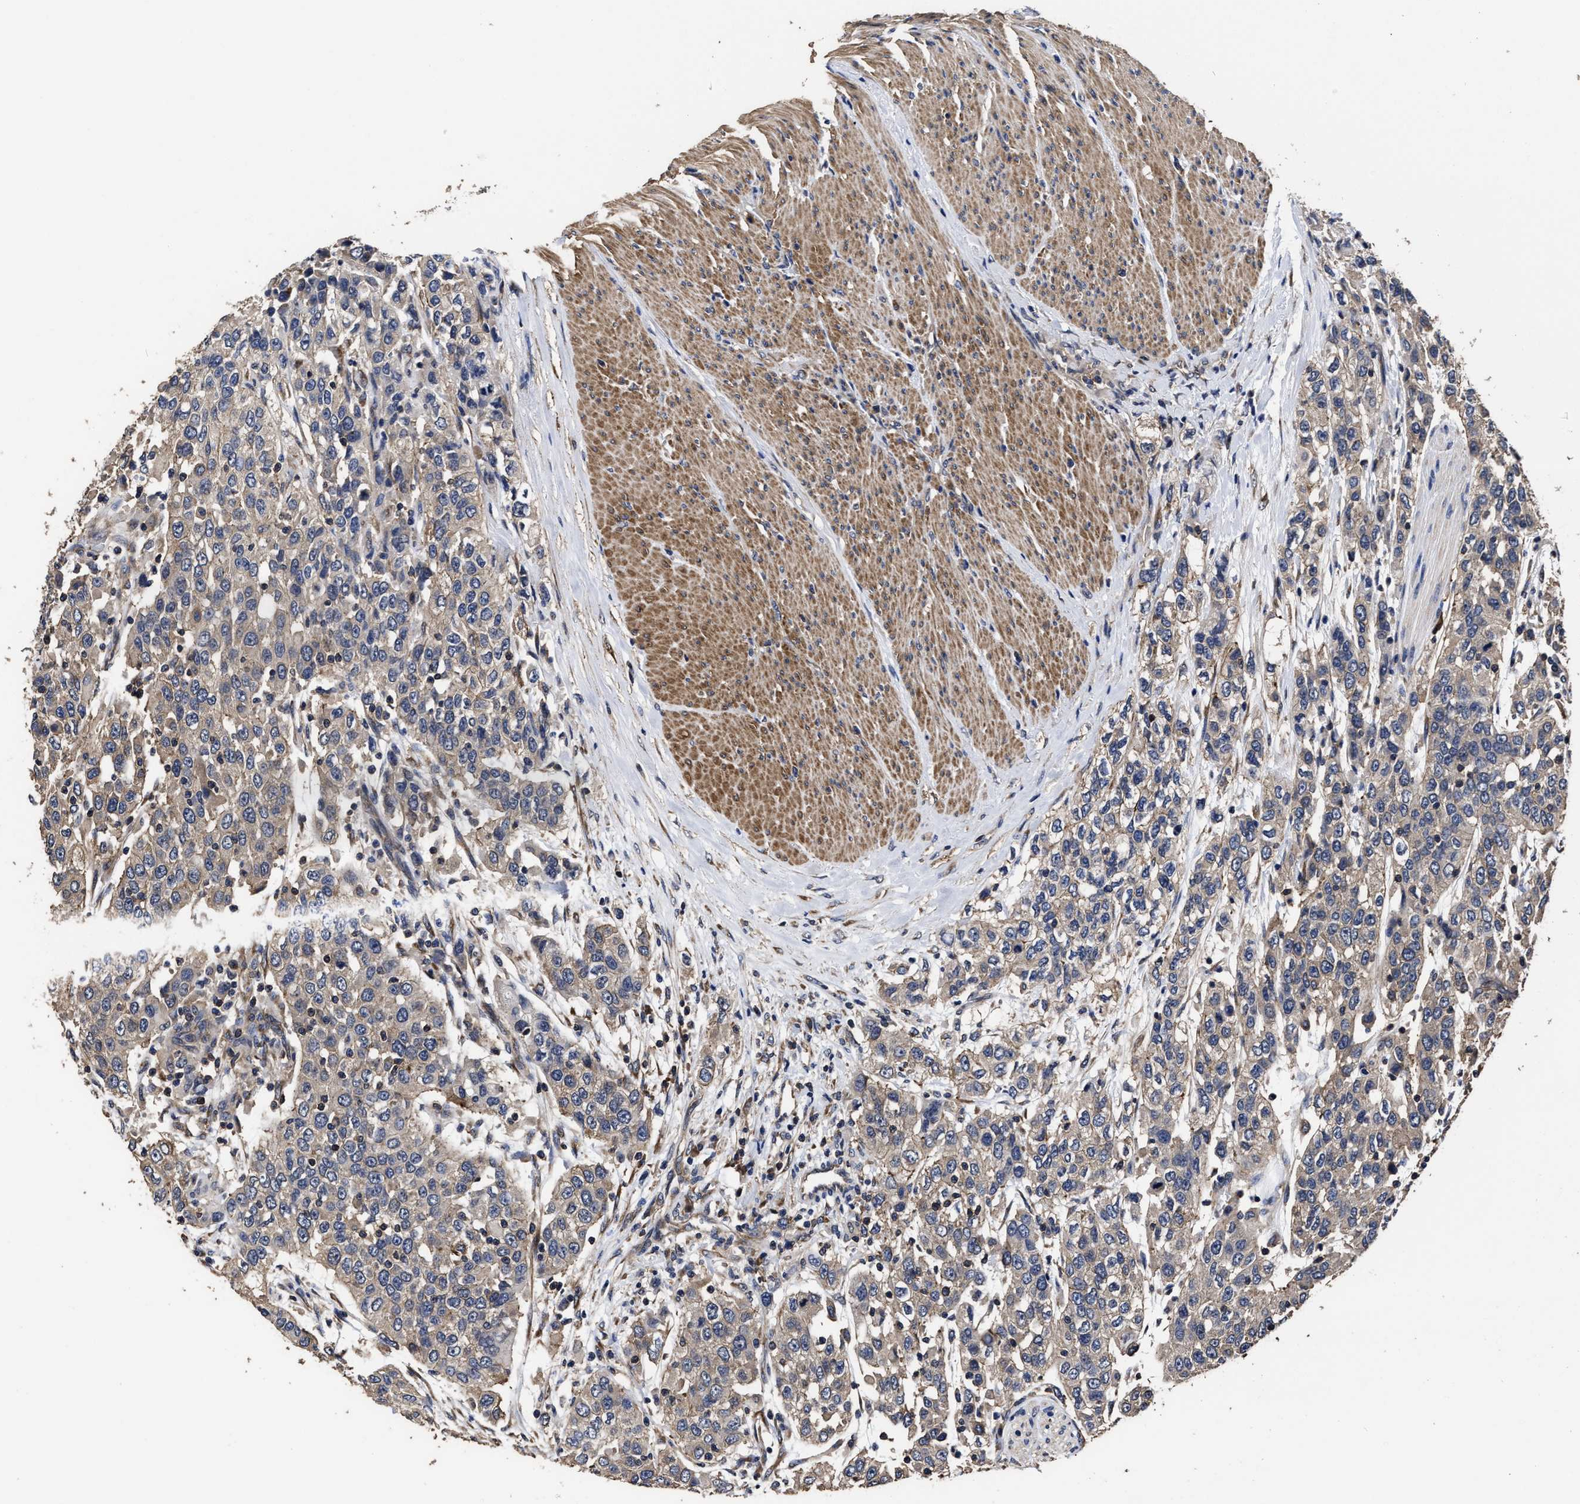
{"staining": {"intensity": "weak", "quantity": "25%-75%", "location": "cytoplasmic/membranous"}, "tissue": "urothelial cancer", "cell_type": "Tumor cells", "image_type": "cancer", "snomed": [{"axis": "morphology", "description": "Urothelial carcinoma, High grade"}, {"axis": "topography", "description": "Urinary bladder"}], "caption": "A brown stain labels weak cytoplasmic/membranous staining of a protein in human high-grade urothelial carcinoma tumor cells. The protein is shown in brown color, while the nuclei are stained blue.", "gene": "AVEN", "patient": {"sex": "female", "age": 80}}